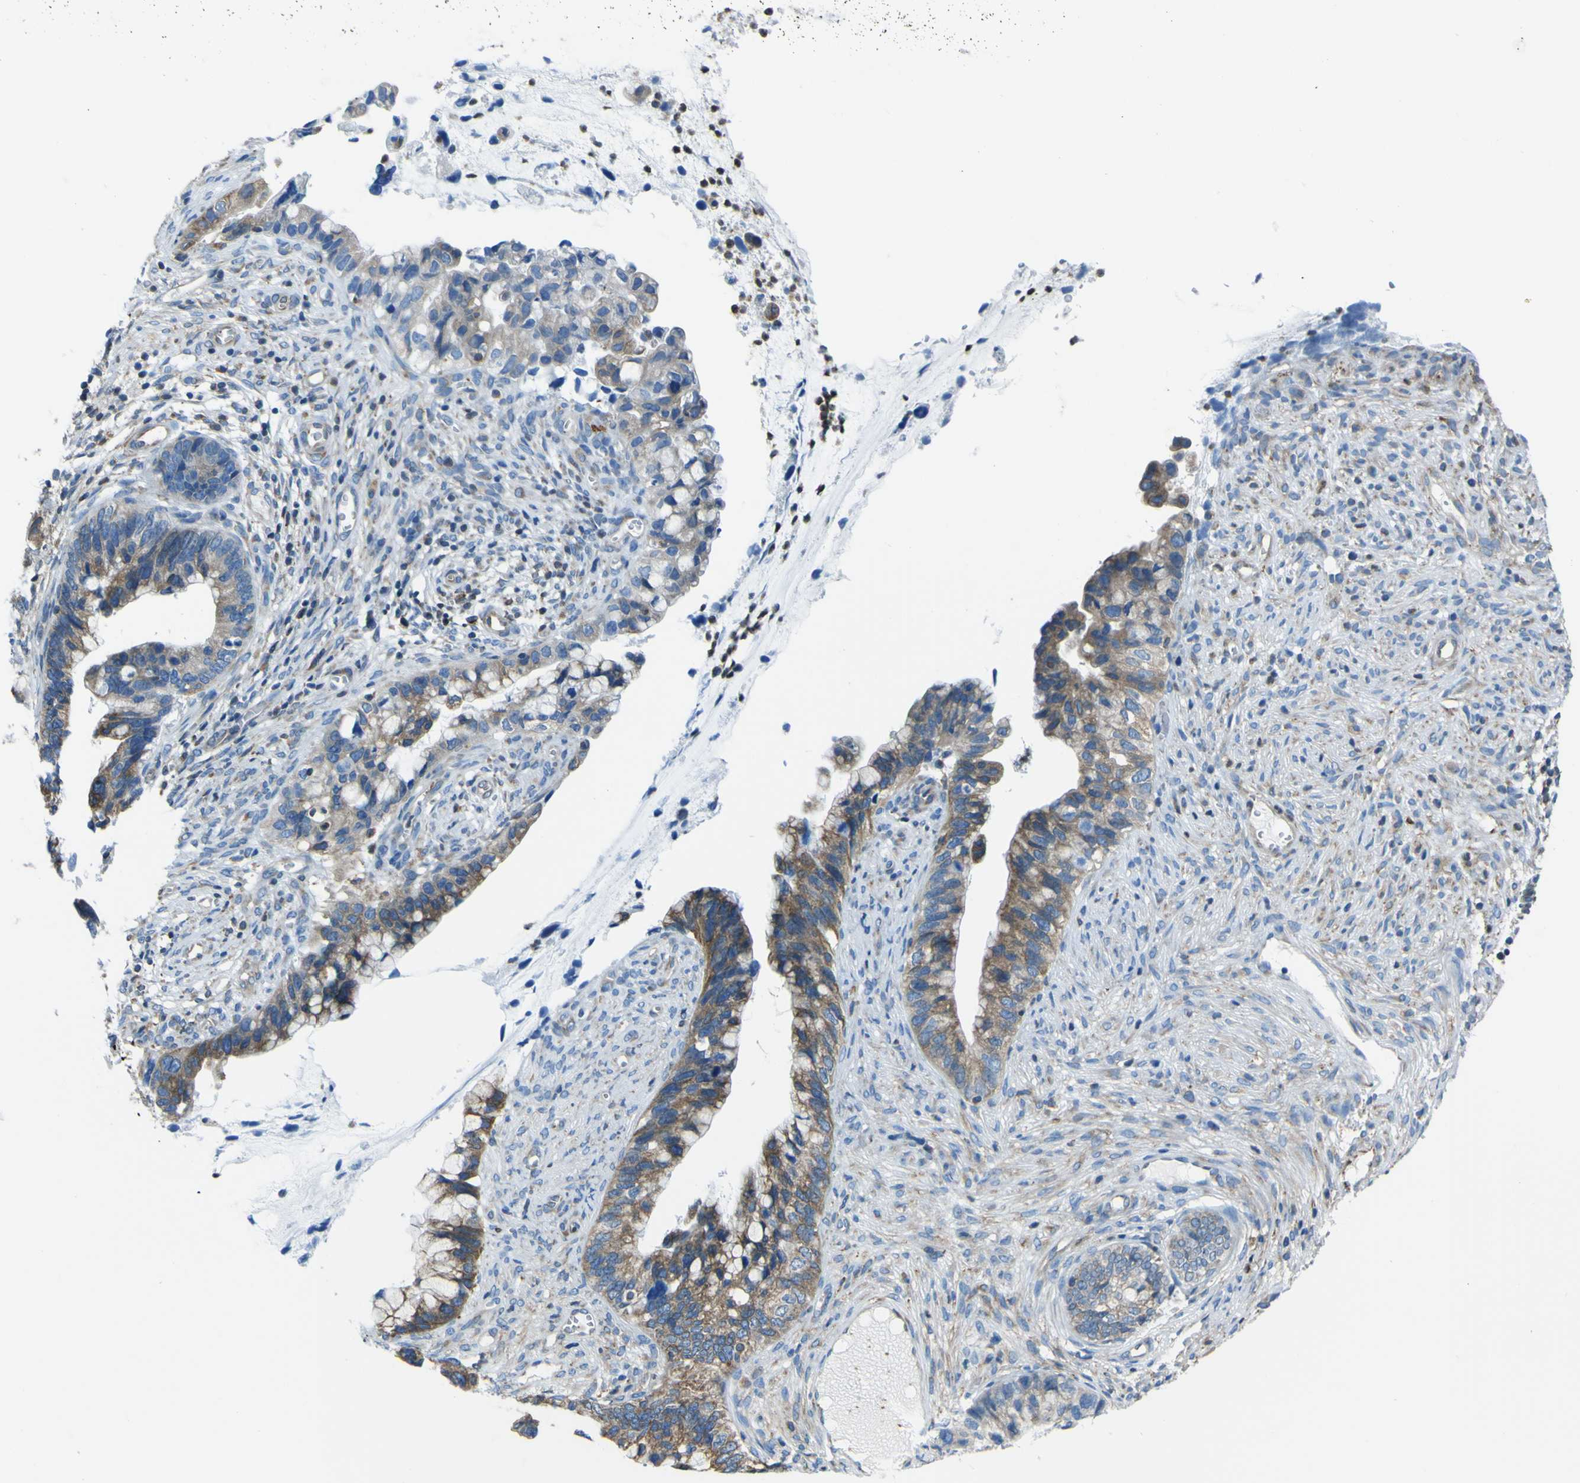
{"staining": {"intensity": "moderate", "quantity": "25%-75%", "location": "cytoplasmic/membranous"}, "tissue": "cervical cancer", "cell_type": "Tumor cells", "image_type": "cancer", "snomed": [{"axis": "morphology", "description": "Adenocarcinoma, NOS"}, {"axis": "topography", "description": "Cervix"}], "caption": "Protein analysis of cervical adenocarcinoma tissue displays moderate cytoplasmic/membranous expression in about 25%-75% of tumor cells.", "gene": "STIM1", "patient": {"sex": "female", "age": 44}}